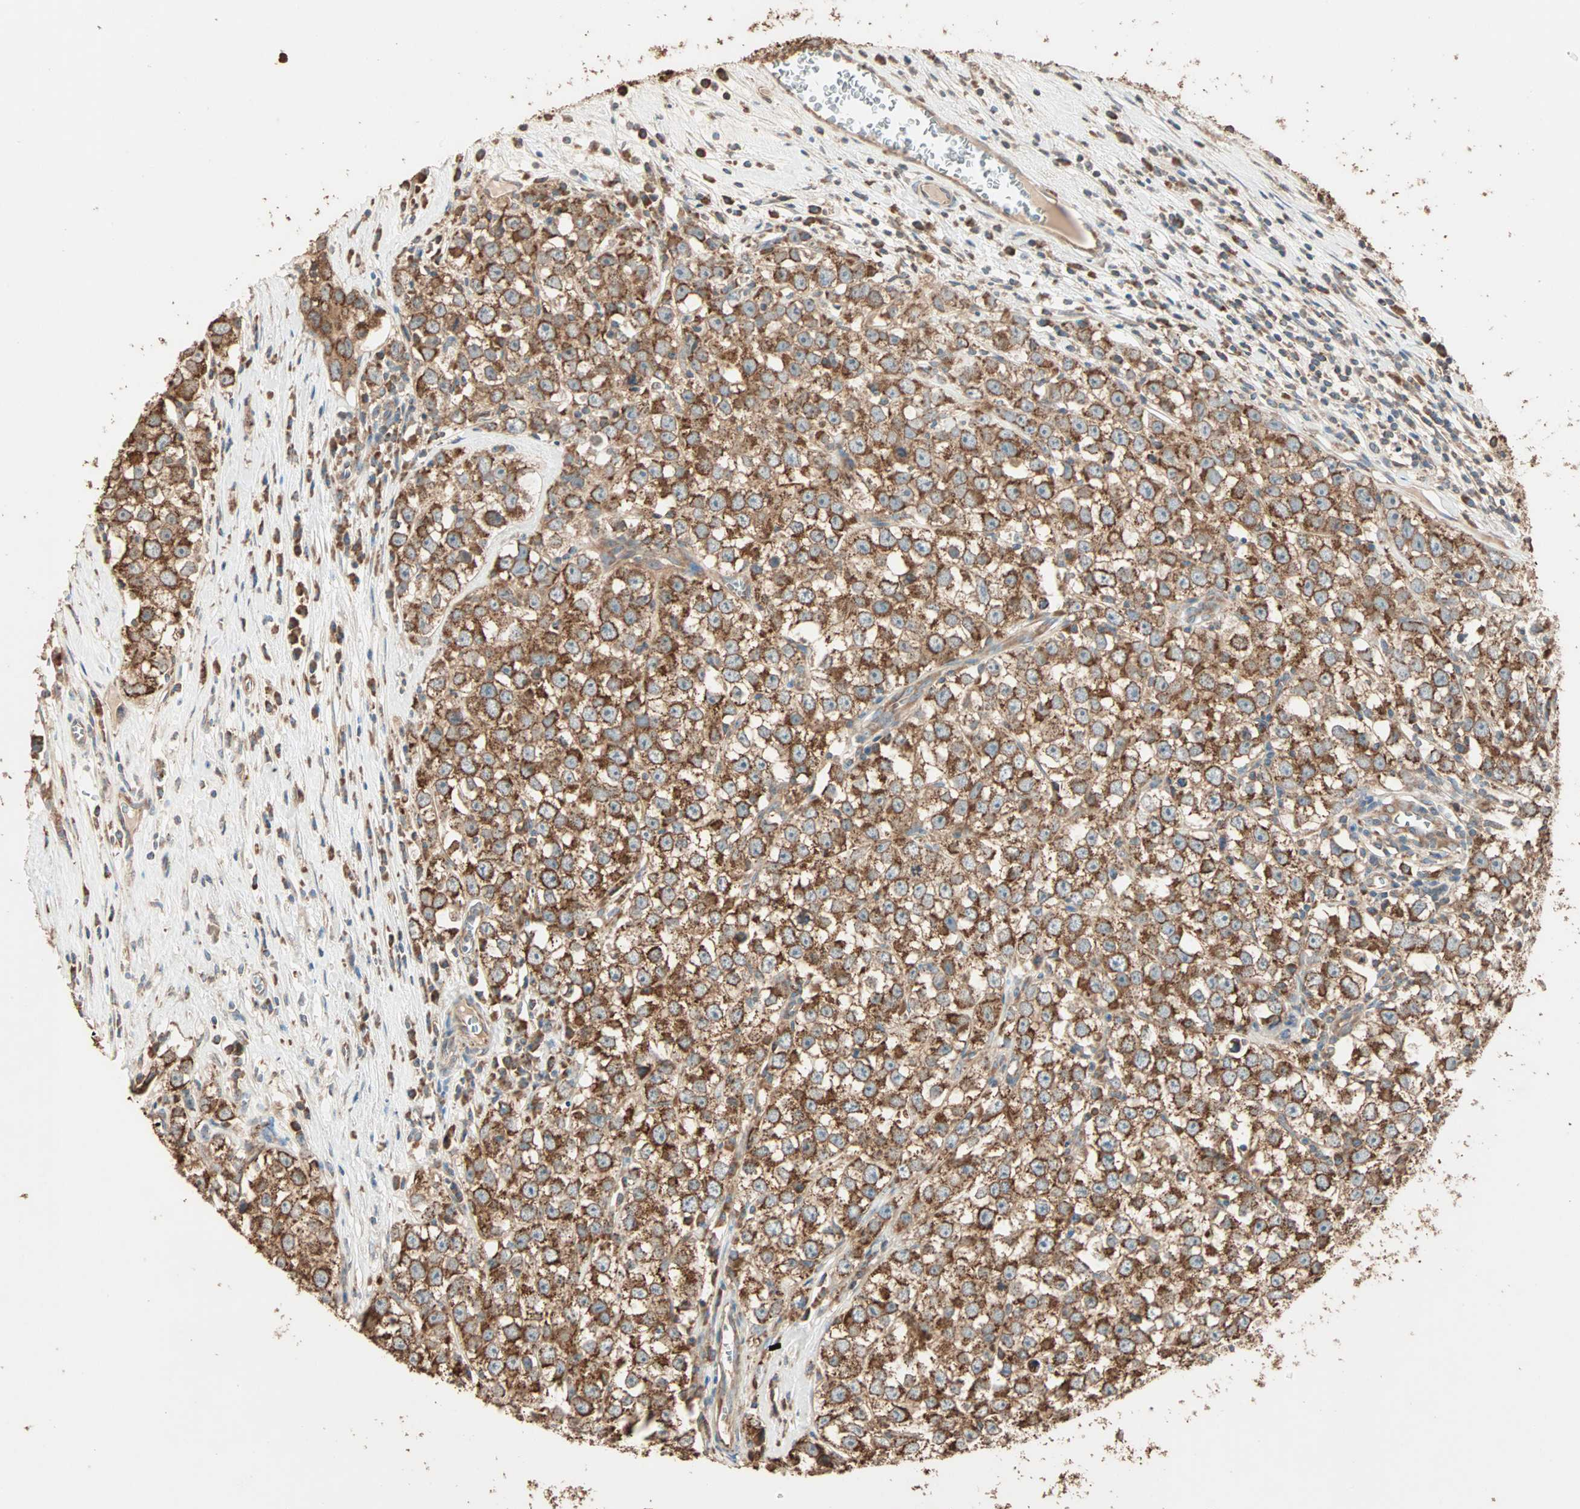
{"staining": {"intensity": "strong", "quantity": ">75%", "location": "cytoplasmic/membranous"}, "tissue": "testis cancer", "cell_type": "Tumor cells", "image_type": "cancer", "snomed": [{"axis": "morphology", "description": "Seminoma, NOS"}, {"axis": "morphology", "description": "Carcinoma, Embryonal, NOS"}, {"axis": "topography", "description": "Testis"}], "caption": "High-power microscopy captured an immunohistochemistry (IHC) photomicrograph of embryonal carcinoma (testis), revealing strong cytoplasmic/membranous expression in about >75% of tumor cells. (DAB (3,3'-diaminobenzidine) IHC, brown staining for protein, blue staining for nuclei).", "gene": "EIF4G2", "patient": {"sex": "male", "age": 52}}